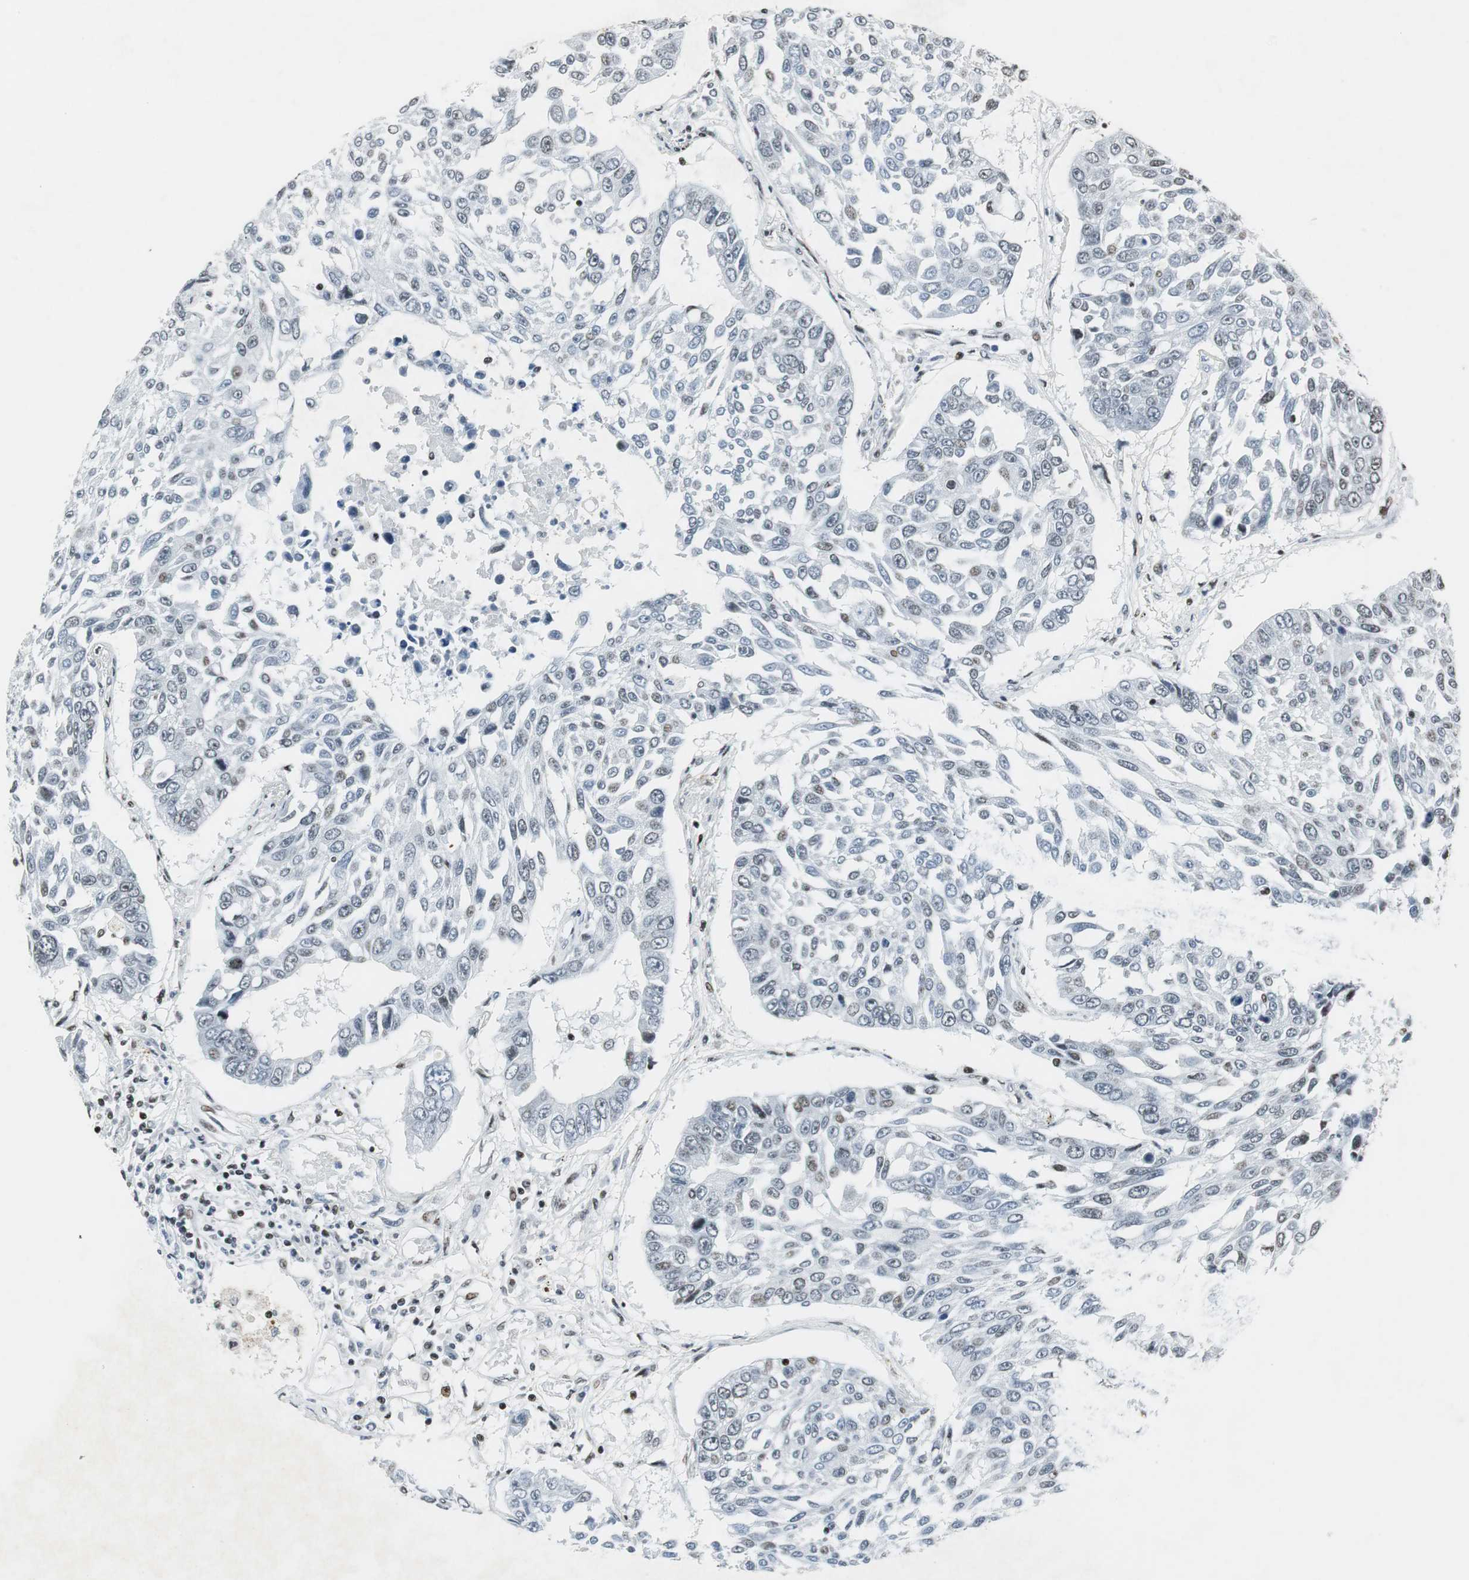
{"staining": {"intensity": "weak", "quantity": "<25%", "location": "nuclear"}, "tissue": "lung cancer", "cell_type": "Tumor cells", "image_type": "cancer", "snomed": [{"axis": "morphology", "description": "Squamous cell carcinoma, NOS"}, {"axis": "topography", "description": "Lung"}], "caption": "A photomicrograph of lung cancer stained for a protein reveals no brown staining in tumor cells.", "gene": "RBBP4", "patient": {"sex": "male", "age": 71}}